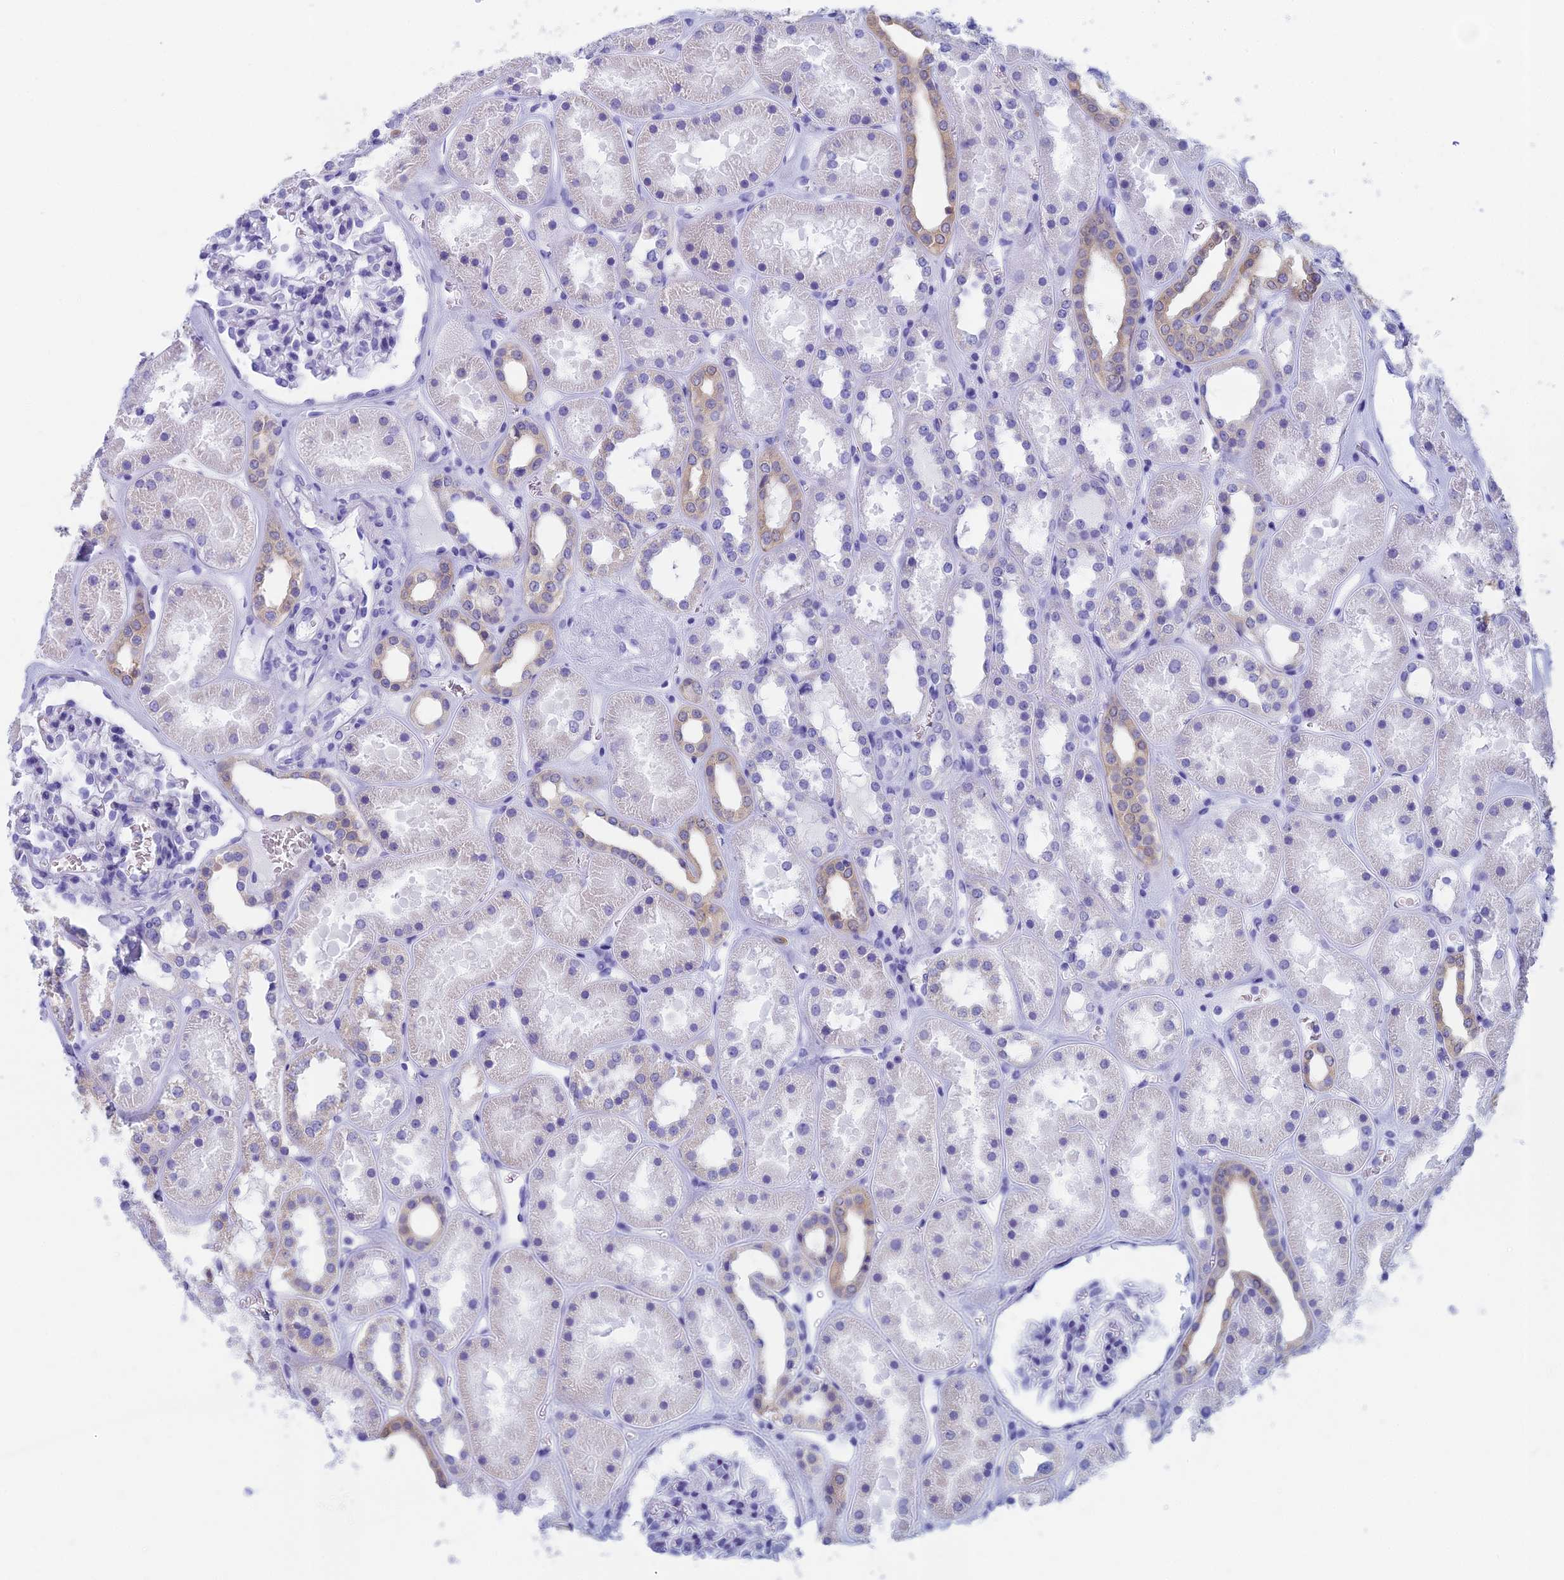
{"staining": {"intensity": "negative", "quantity": "none", "location": "none"}, "tissue": "kidney", "cell_type": "Cells in glomeruli", "image_type": "normal", "snomed": [{"axis": "morphology", "description": "Normal tissue, NOS"}, {"axis": "topography", "description": "Kidney"}], "caption": "This micrograph is of unremarkable kidney stained with immunohistochemistry (IHC) to label a protein in brown with the nuclei are counter-stained blue. There is no positivity in cells in glomeruli.", "gene": "CAPS", "patient": {"sex": "female", "age": 41}}